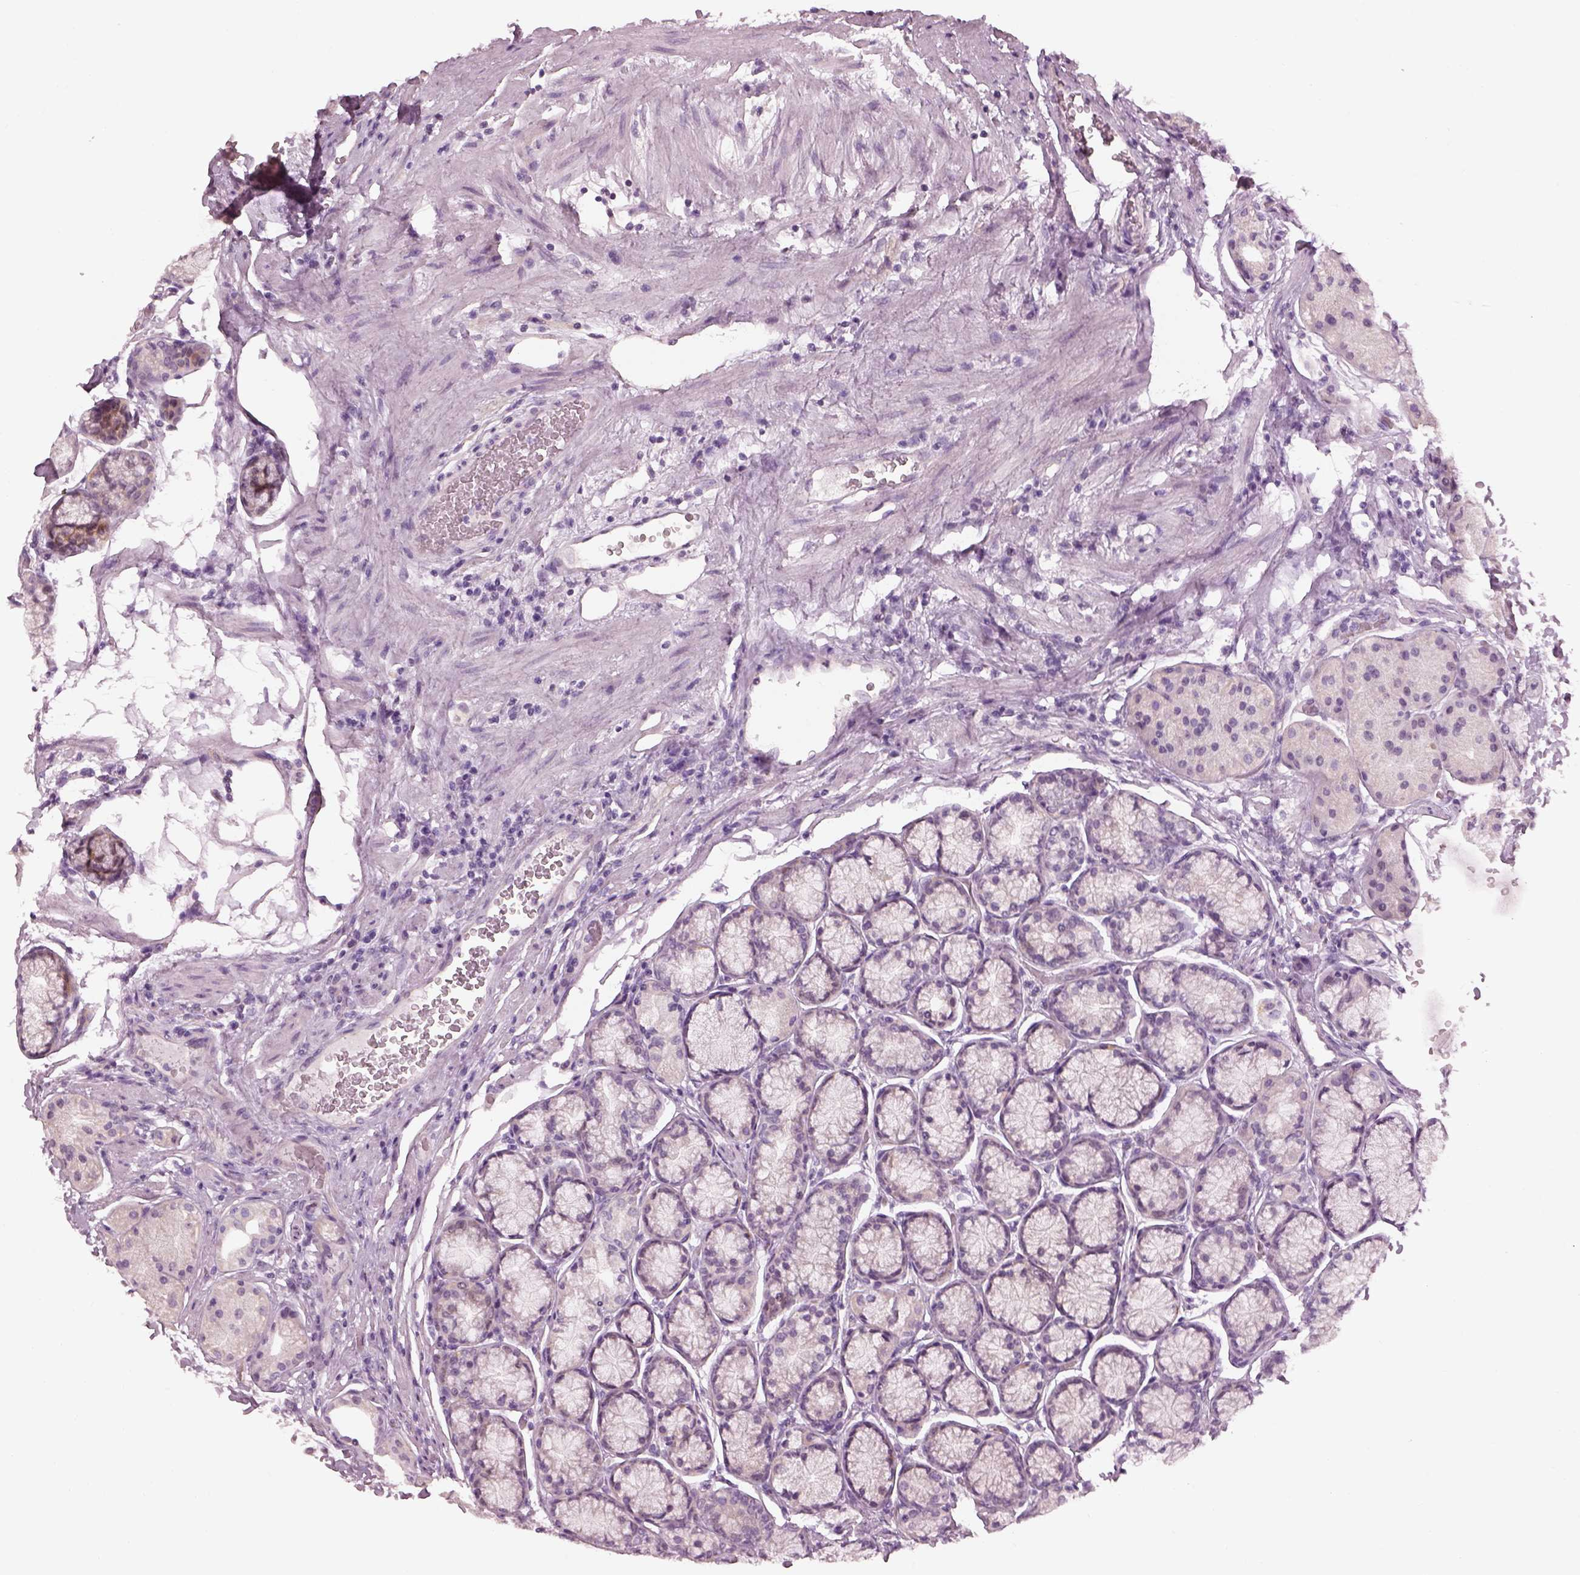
{"staining": {"intensity": "negative", "quantity": "none", "location": "none"}, "tissue": "stomach", "cell_type": "Glandular cells", "image_type": "normal", "snomed": [{"axis": "morphology", "description": "Normal tissue, NOS"}, {"axis": "morphology", "description": "Adenocarcinoma, NOS"}, {"axis": "morphology", "description": "Adenocarcinoma, High grade"}, {"axis": "topography", "description": "Stomach, upper"}, {"axis": "topography", "description": "Stomach"}], "caption": "This is a image of immunohistochemistry staining of benign stomach, which shows no positivity in glandular cells. Nuclei are stained in blue.", "gene": "CACNG4", "patient": {"sex": "female", "age": 65}}